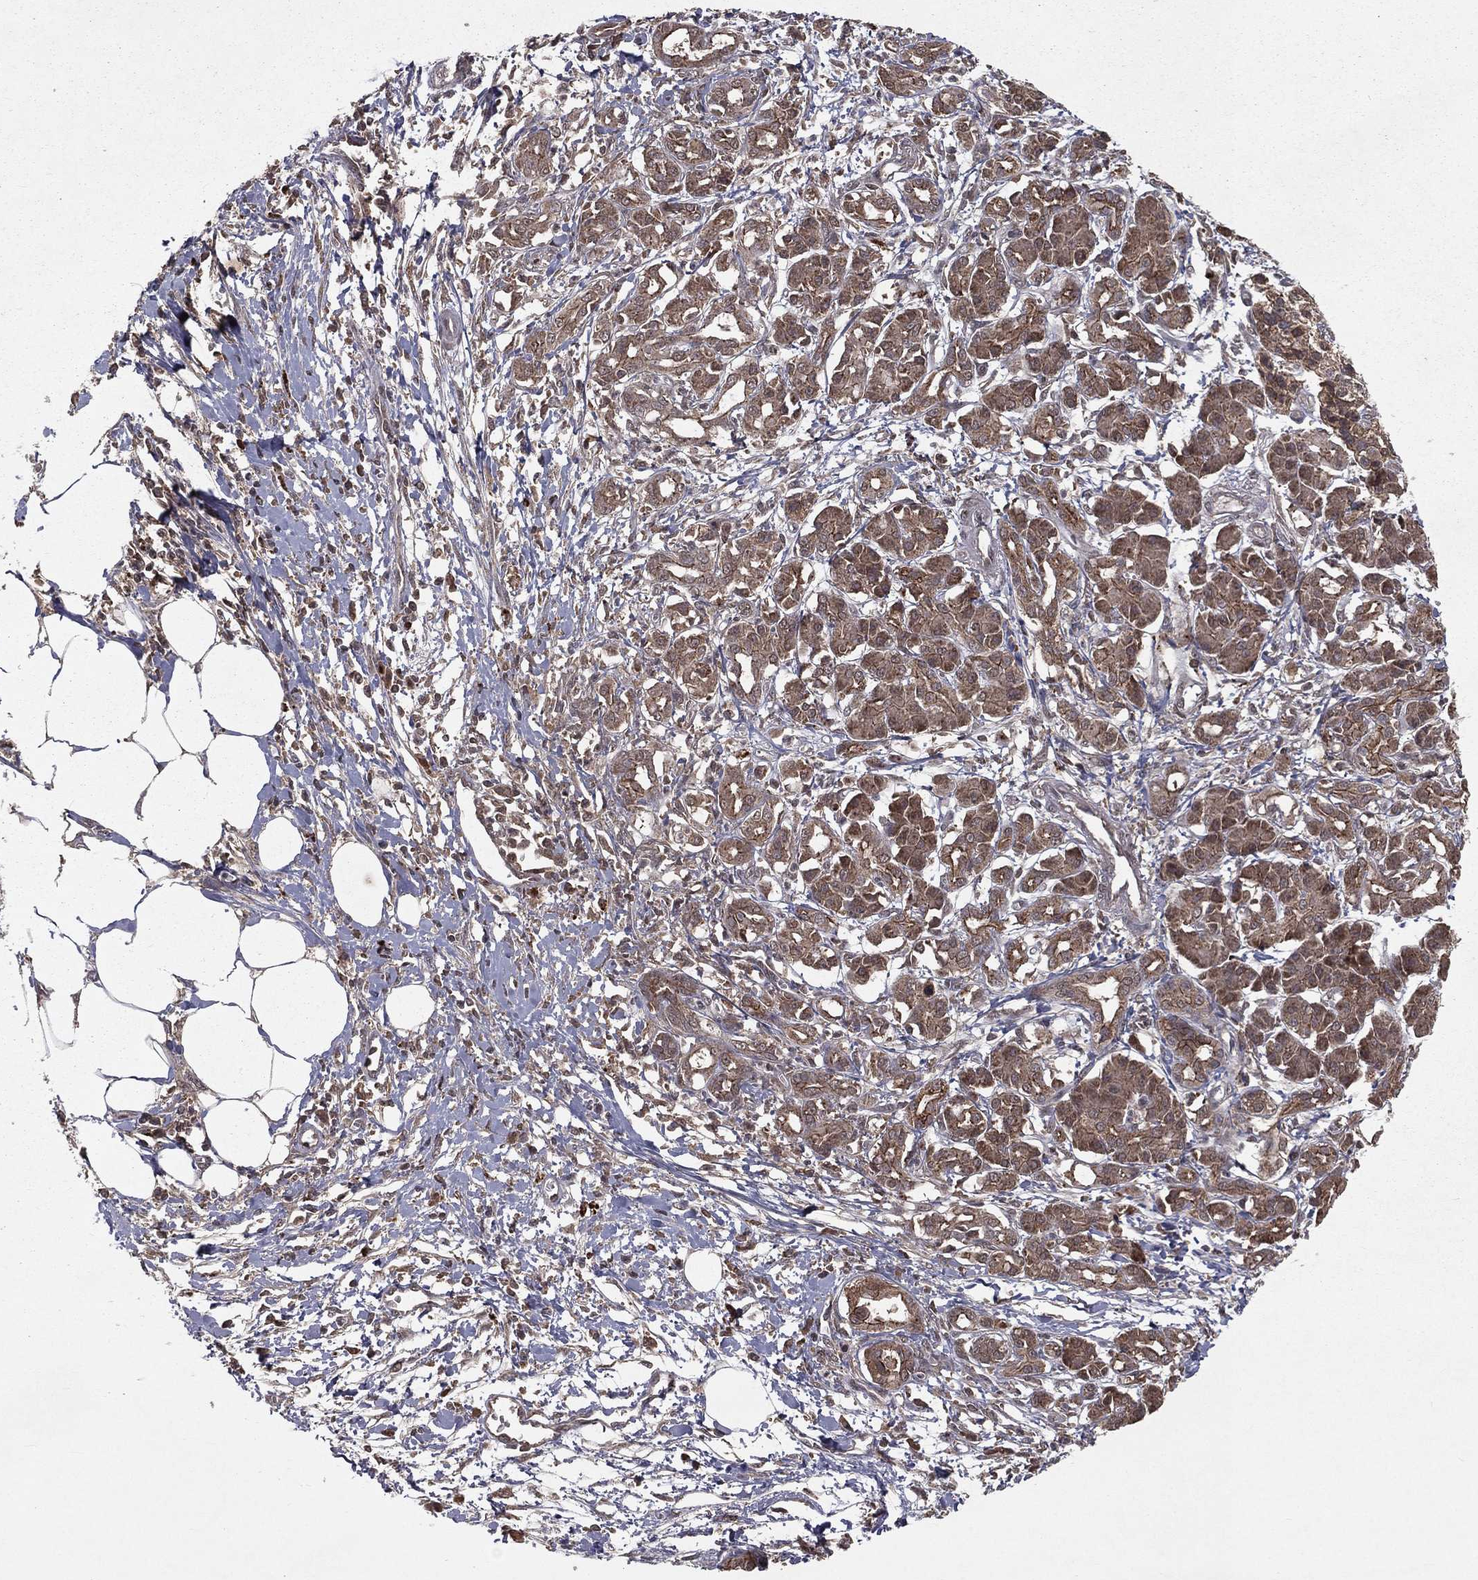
{"staining": {"intensity": "moderate", "quantity": ">75%", "location": "cytoplasmic/membranous"}, "tissue": "pancreatic cancer", "cell_type": "Tumor cells", "image_type": "cancer", "snomed": [{"axis": "morphology", "description": "Adenocarcinoma, NOS"}, {"axis": "topography", "description": "Pancreas"}], "caption": "A micrograph of human pancreatic cancer stained for a protein demonstrates moderate cytoplasmic/membranous brown staining in tumor cells. (IHC, brightfield microscopy, high magnification).", "gene": "ZDHHC15", "patient": {"sex": "male", "age": 72}}